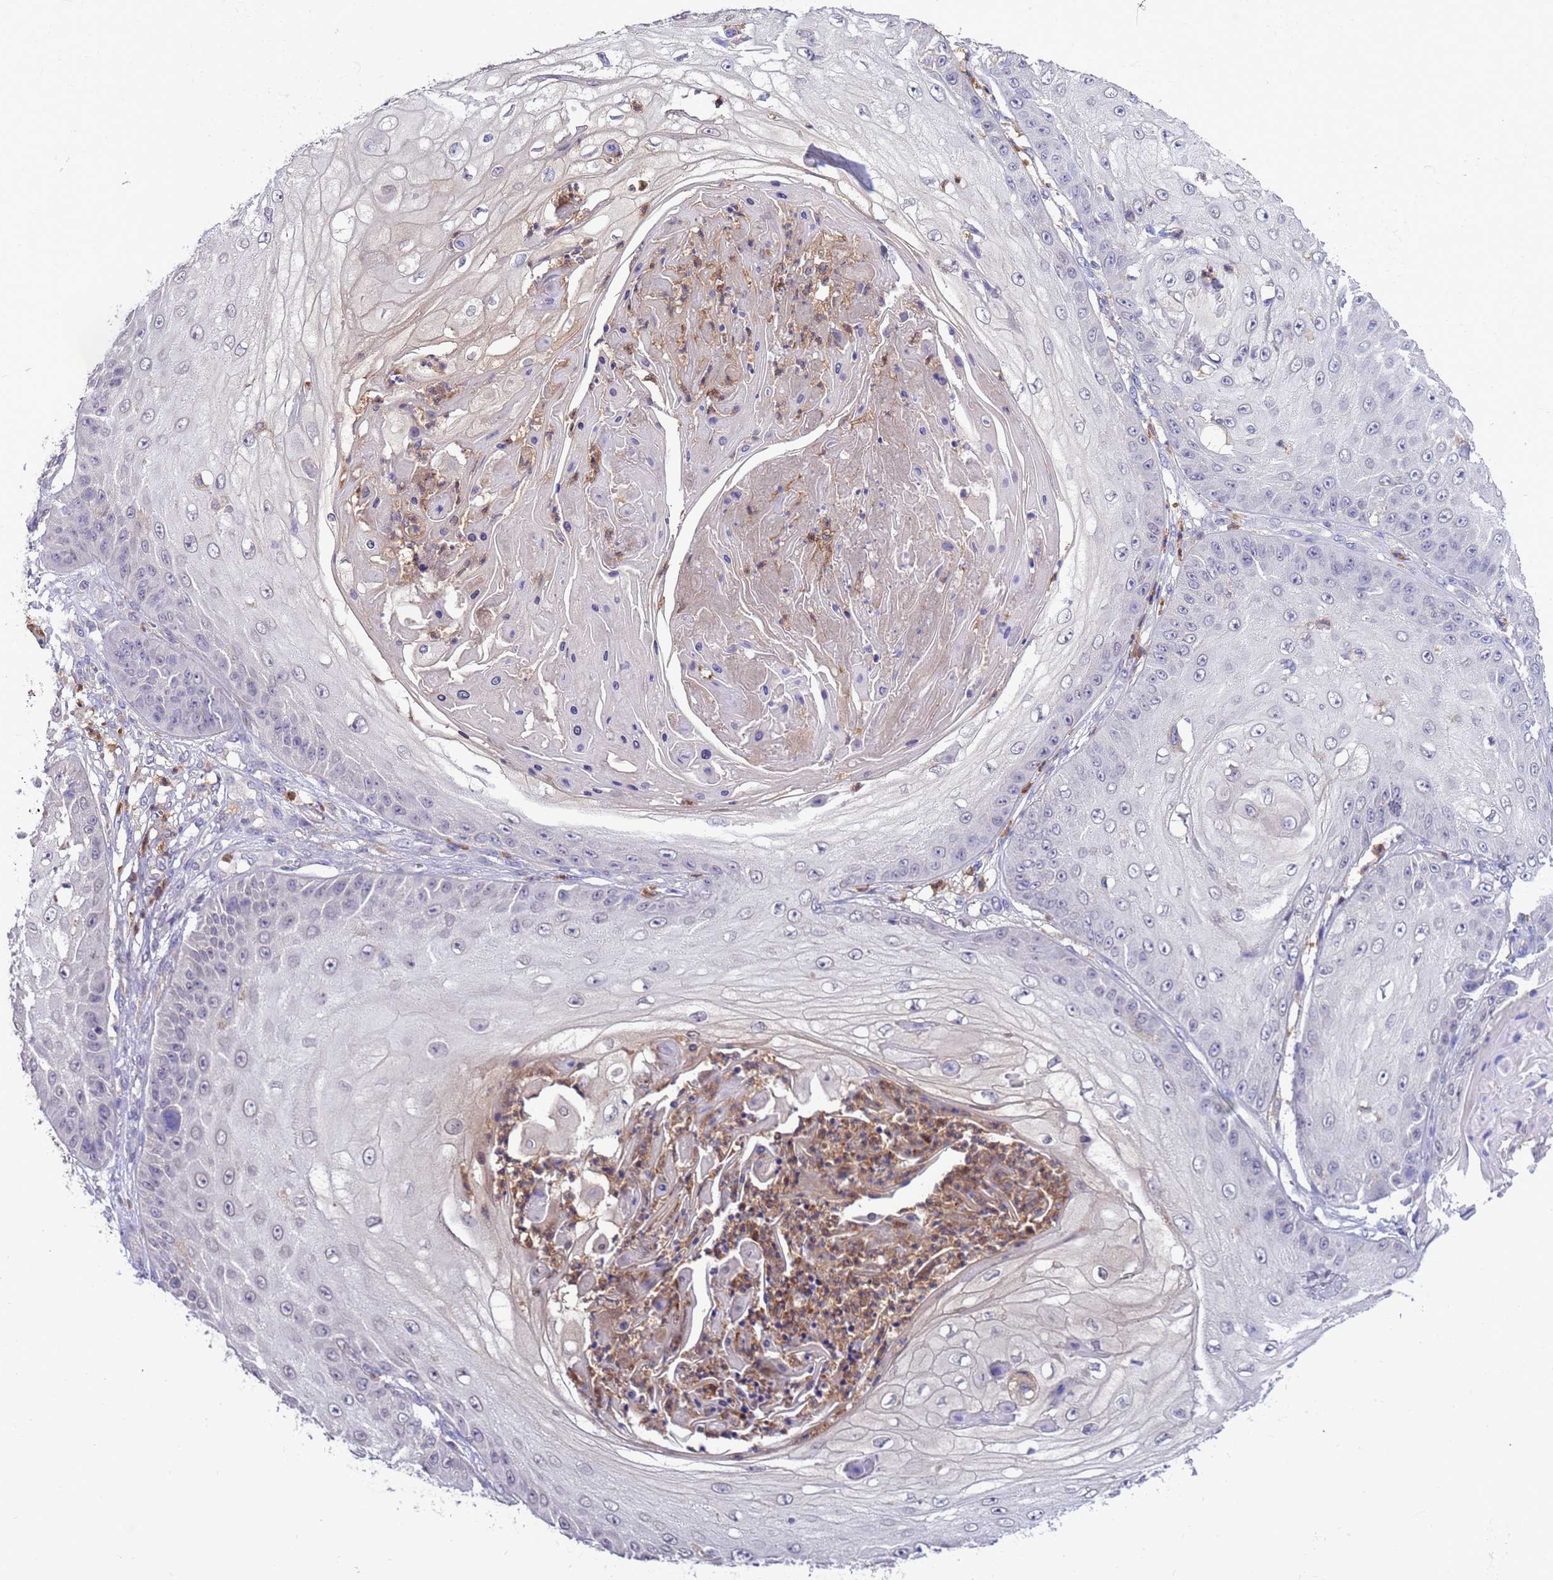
{"staining": {"intensity": "negative", "quantity": "none", "location": "none"}, "tissue": "skin cancer", "cell_type": "Tumor cells", "image_type": "cancer", "snomed": [{"axis": "morphology", "description": "Squamous cell carcinoma, NOS"}, {"axis": "topography", "description": "Skin"}], "caption": "A micrograph of human skin squamous cell carcinoma is negative for staining in tumor cells. (DAB (3,3'-diaminobenzidine) immunohistochemistry (IHC), high magnification).", "gene": "AMPD3", "patient": {"sex": "male", "age": 70}}